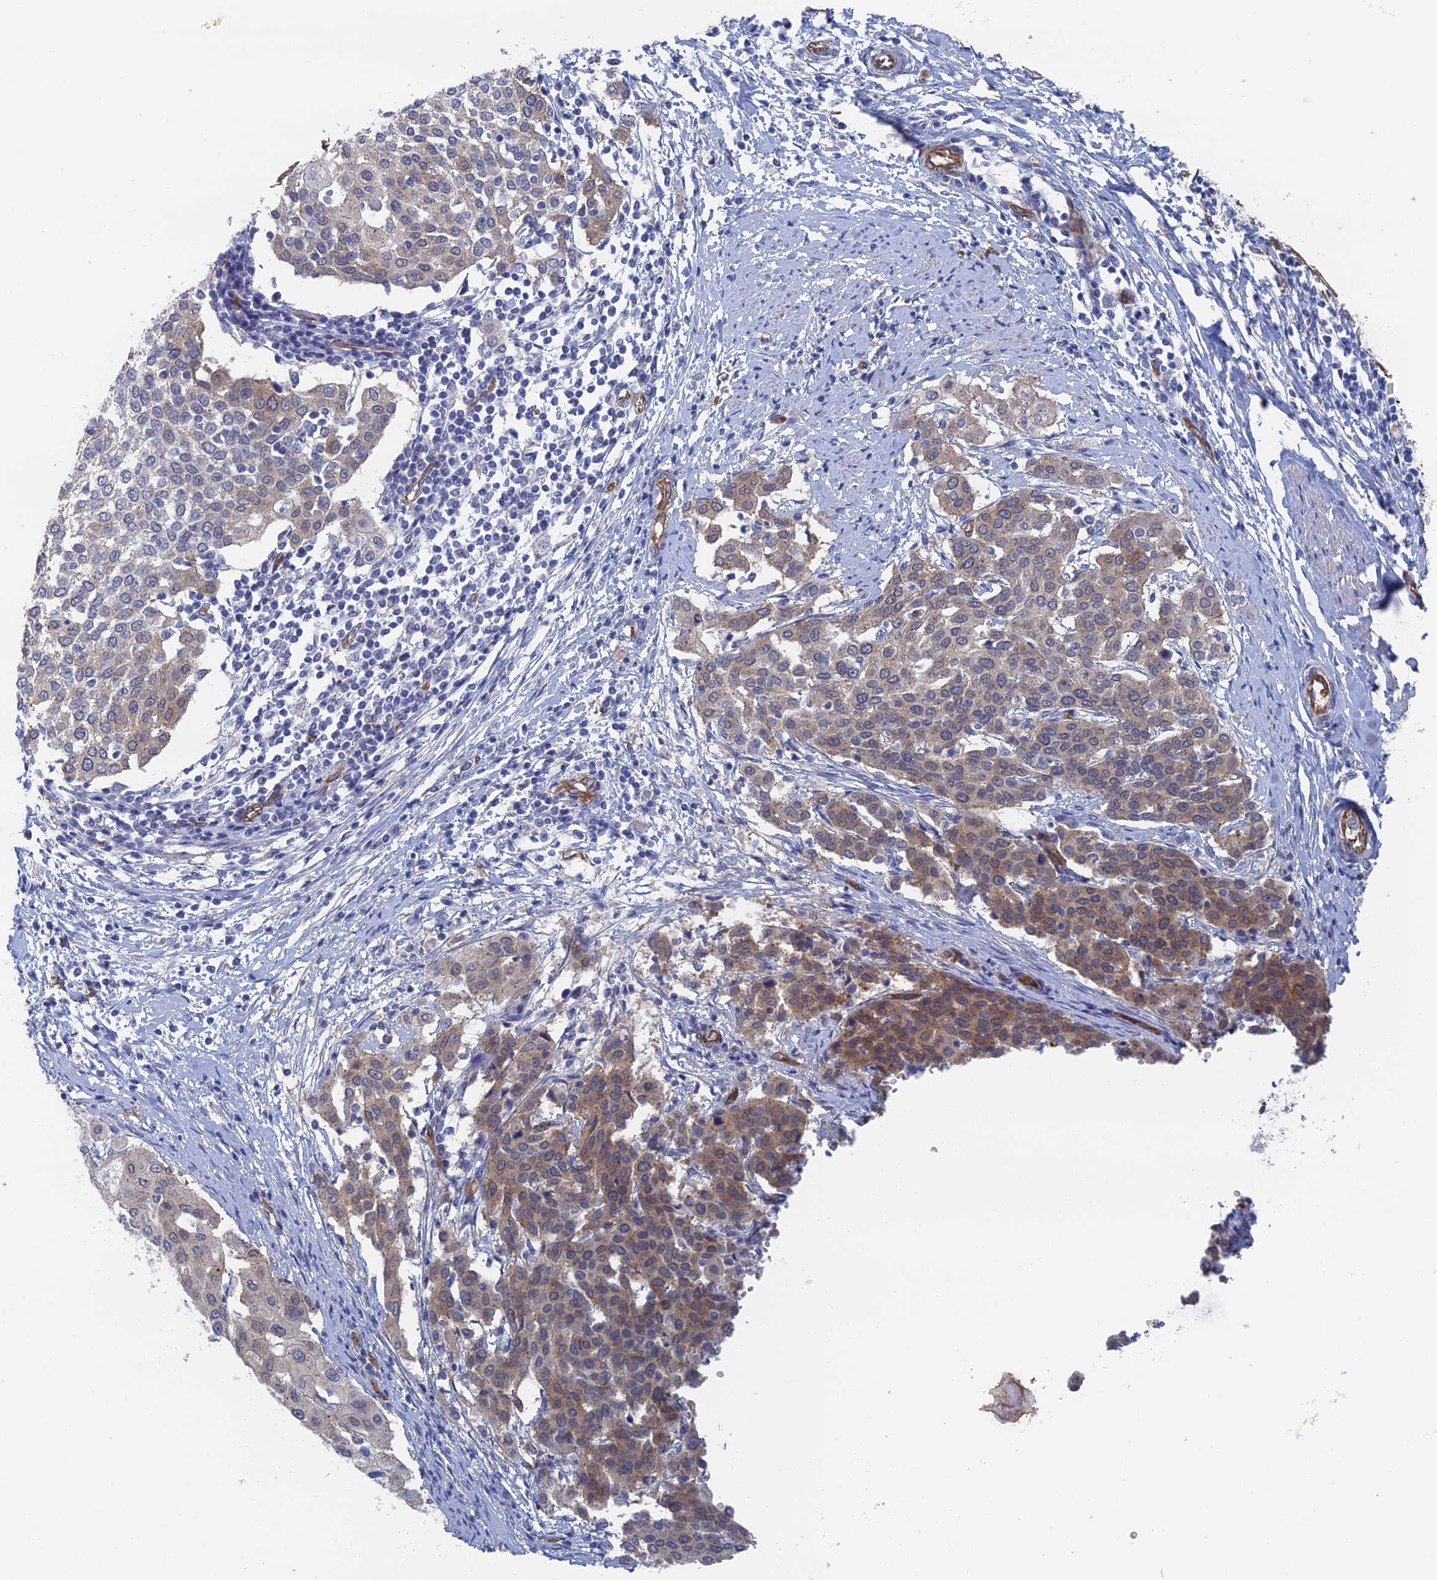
{"staining": {"intensity": "moderate", "quantity": "25%-75%", "location": "cytoplasmic/membranous"}, "tissue": "cervical cancer", "cell_type": "Tumor cells", "image_type": "cancer", "snomed": [{"axis": "morphology", "description": "Squamous cell carcinoma, NOS"}, {"axis": "topography", "description": "Cervix"}], "caption": "Immunohistochemical staining of cervical cancer (squamous cell carcinoma) exhibits medium levels of moderate cytoplasmic/membranous protein positivity in about 25%-75% of tumor cells.", "gene": "ARAP3", "patient": {"sex": "female", "age": 44}}